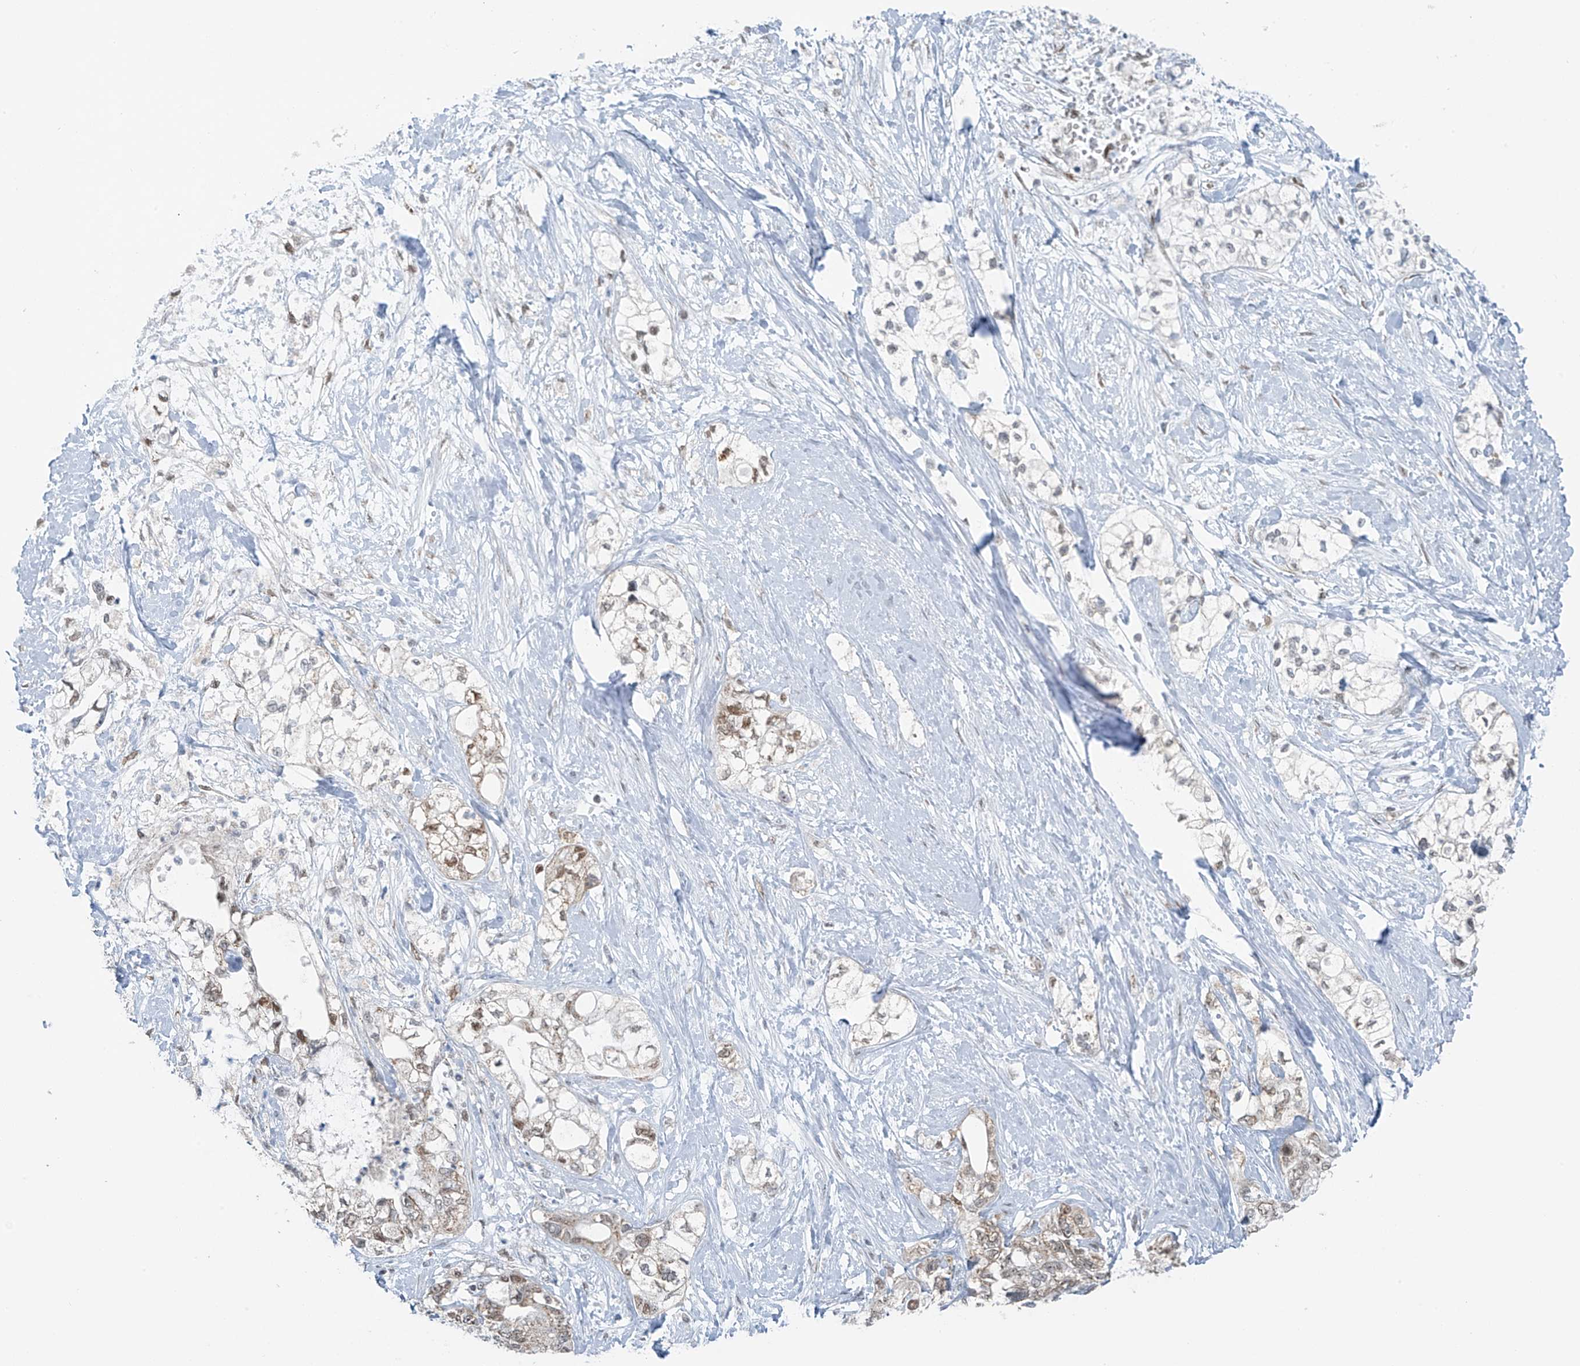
{"staining": {"intensity": "moderate", "quantity": "<25%", "location": "nuclear"}, "tissue": "pancreatic cancer", "cell_type": "Tumor cells", "image_type": "cancer", "snomed": [{"axis": "morphology", "description": "Adenocarcinoma, NOS"}, {"axis": "topography", "description": "Pancreas"}], "caption": "Human pancreatic adenocarcinoma stained with a protein marker shows moderate staining in tumor cells.", "gene": "WRNIP1", "patient": {"sex": "male", "age": 70}}